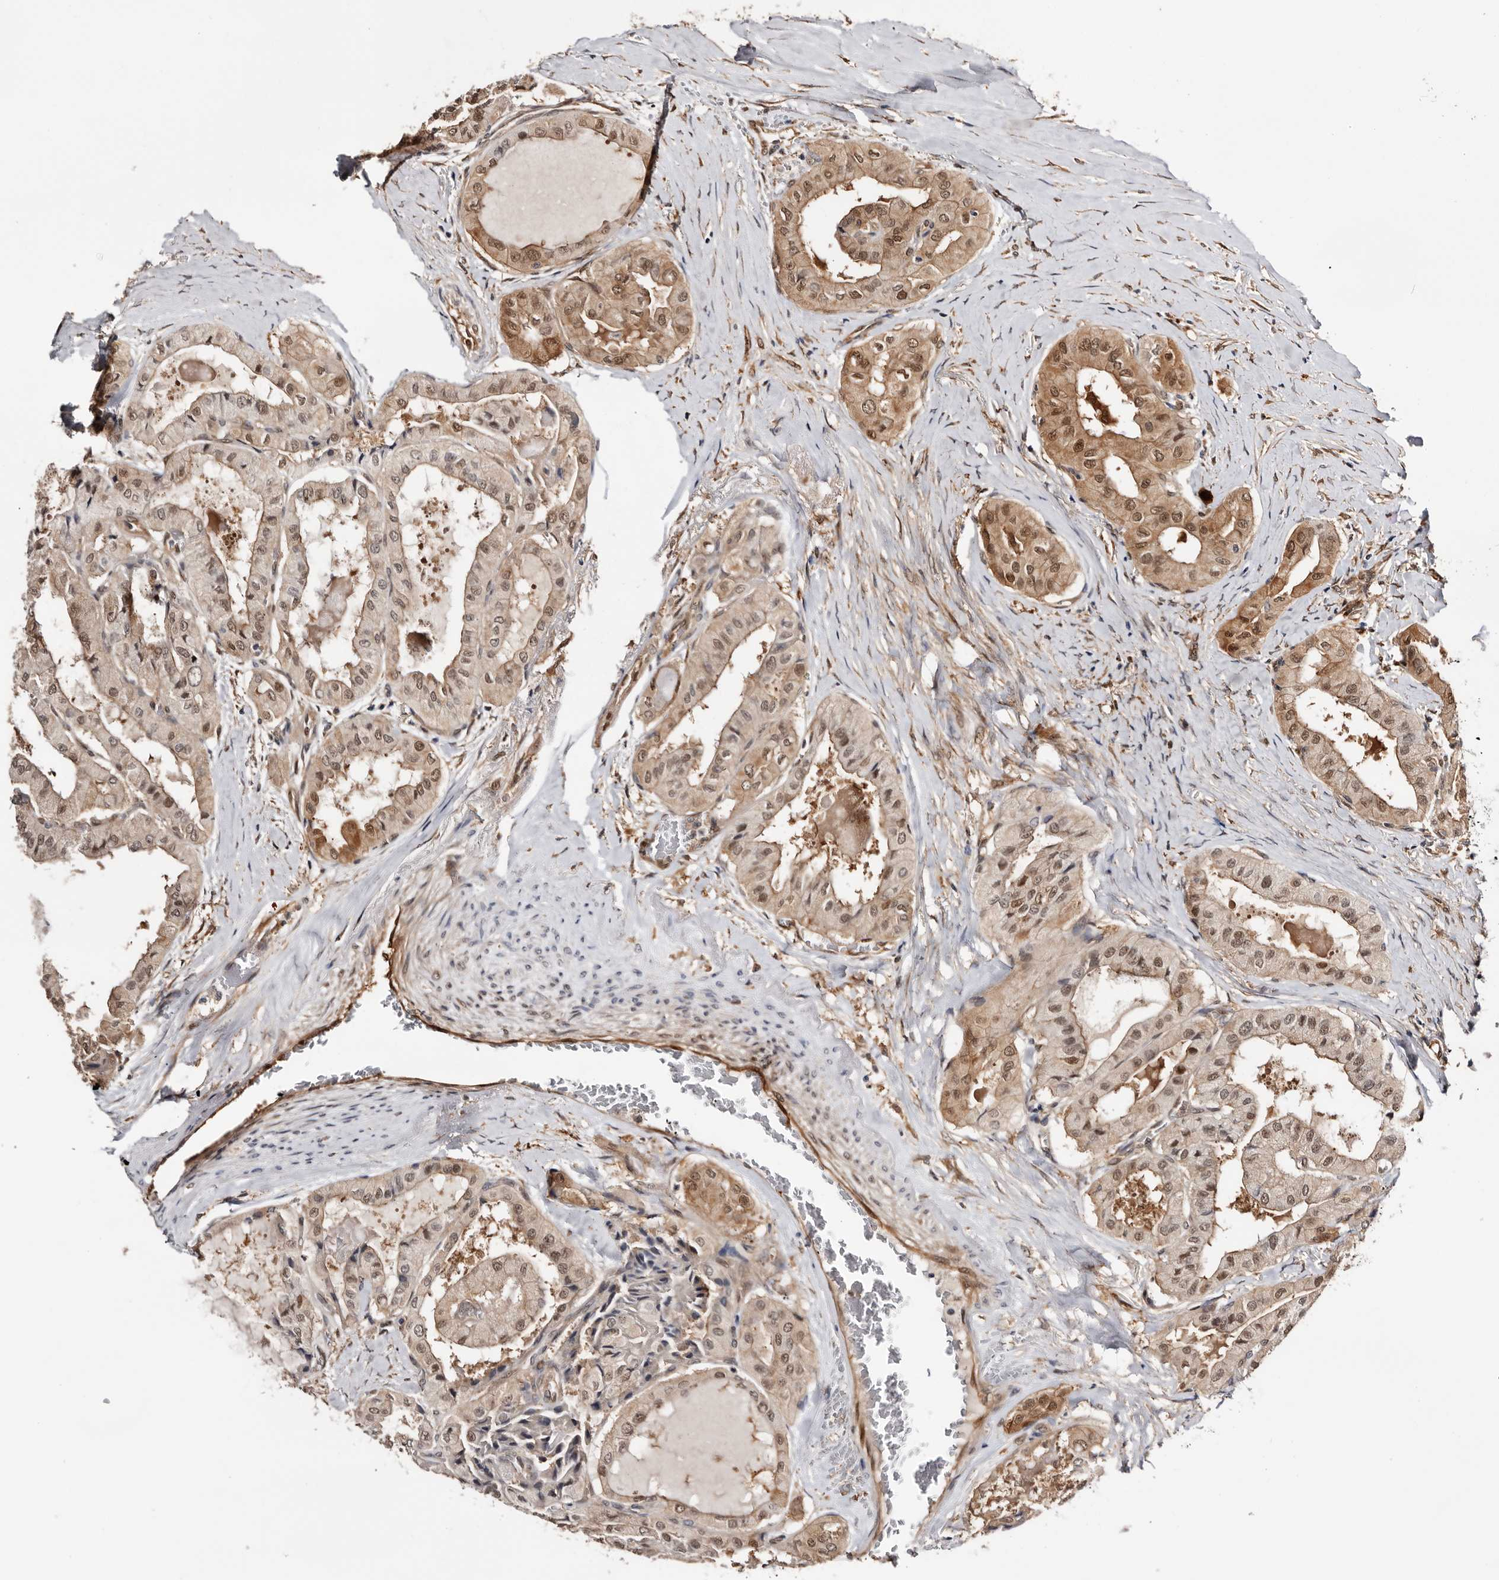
{"staining": {"intensity": "moderate", "quantity": ">75%", "location": "cytoplasmic/membranous,nuclear"}, "tissue": "thyroid cancer", "cell_type": "Tumor cells", "image_type": "cancer", "snomed": [{"axis": "morphology", "description": "Papillary adenocarcinoma, NOS"}, {"axis": "topography", "description": "Thyroid gland"}], "caption": "DAB (3,3'-diaminobenzidine) immunohistochemical staining of thyroid cancer (papillary adenocarcinoma) displays moderate cytoplasmic/membranous and nuclear protein staining in approximately >75% of tumor cells. (DAB = brown stain, brightfield microscopy at high magnification).", "gene": "TP53I3", "patient": {"sex": "female", "age": 59}}